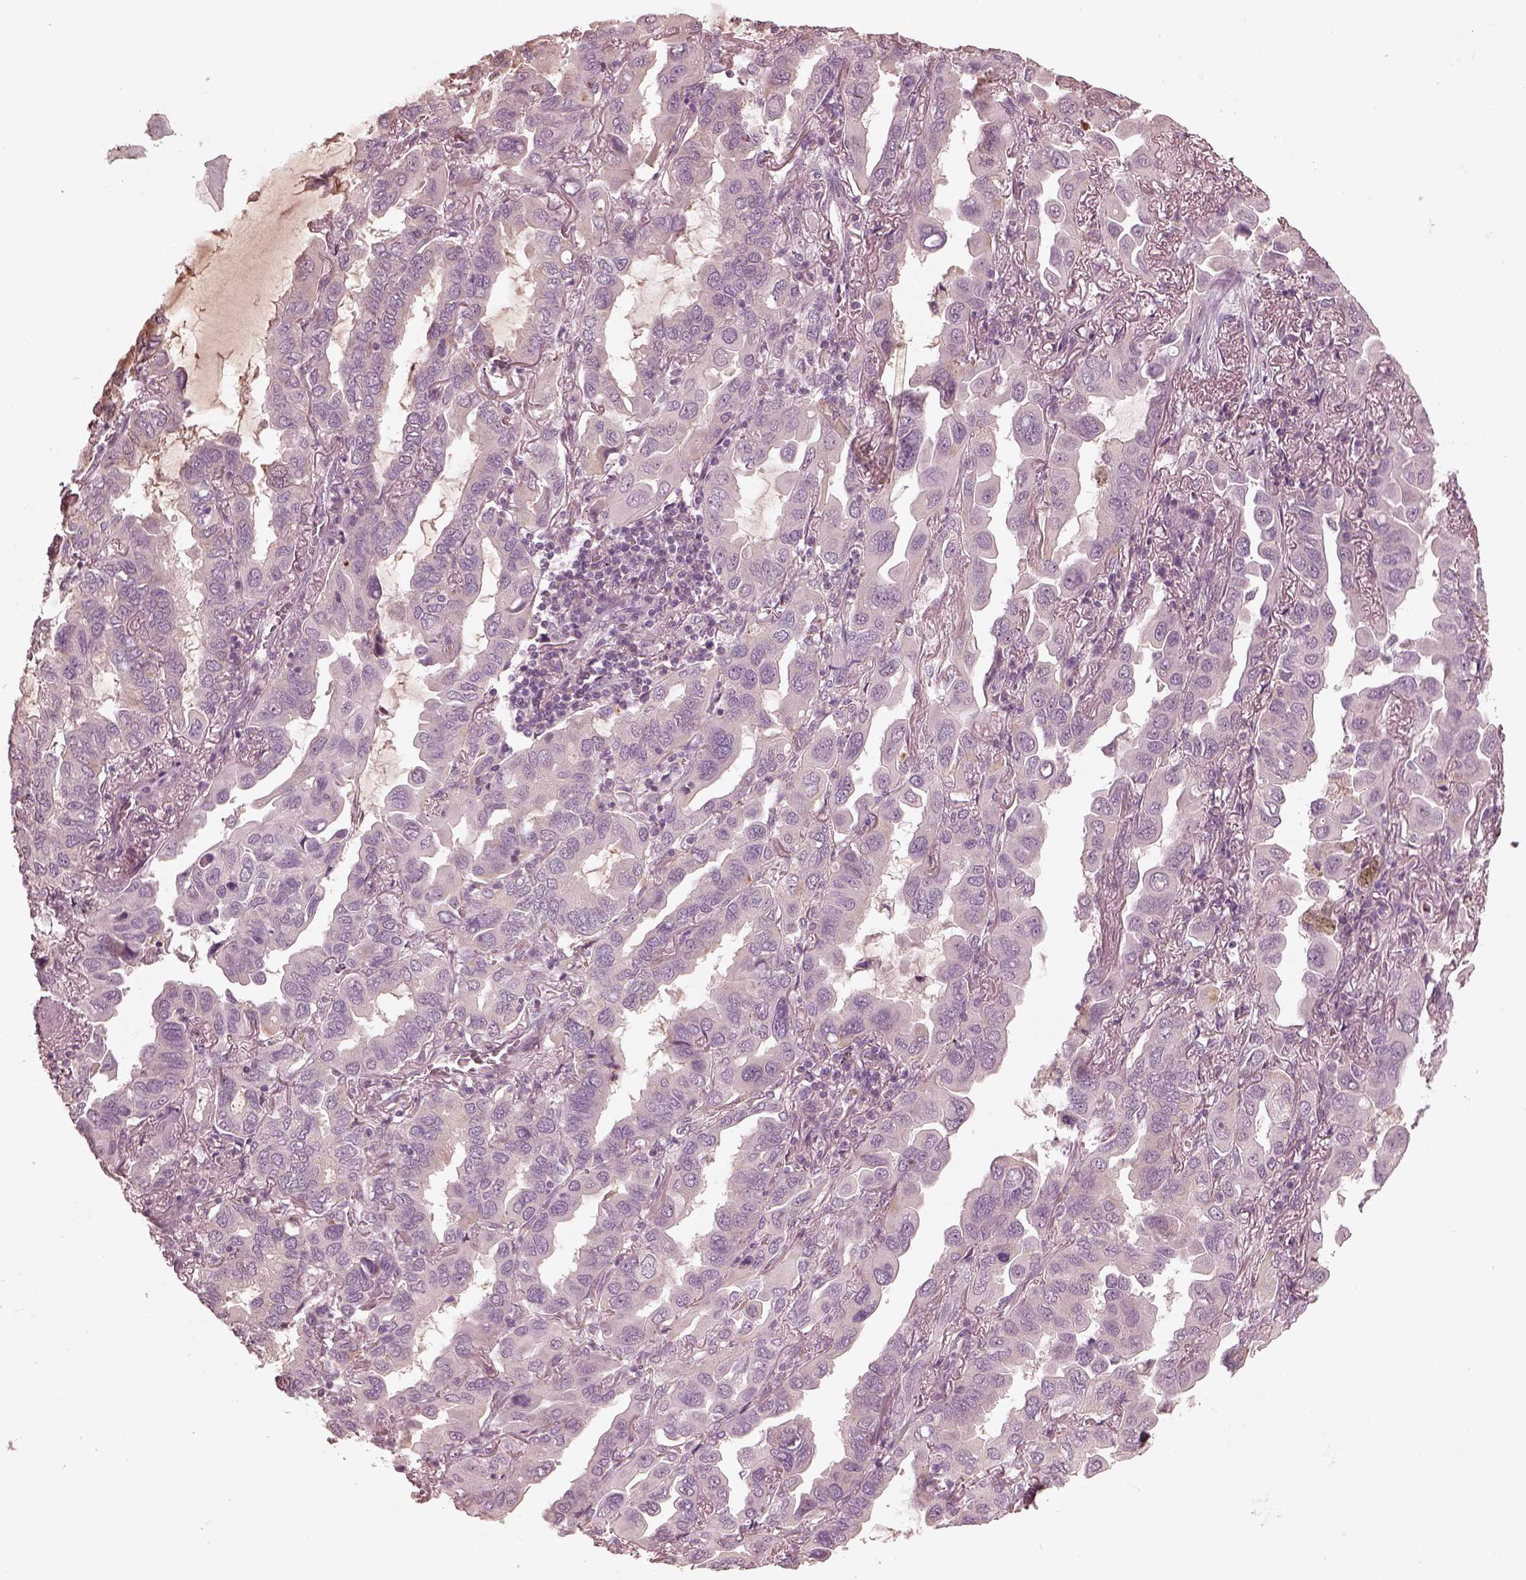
{"staining": {"intensity": "negative", "quantity": "none", "location": "none"}, "tissue": "lung cancer", "cell_type": "Tumor cells", "image_type": "cancer", "snomed": [{"axis": "morphology", "description": "Adenocarcinoma, NOS"}, {"axis": "topography", "description": "Lung"}], "caption": "Tumor cells are negative for brown protein staining in adenocarcinoma (lung). (Brightfield microscopy of DAB immunohistochemistry (IHC) at high magnification).", "gene": "VWA5B1", "patient": {"sex": "male", "age": 64}}